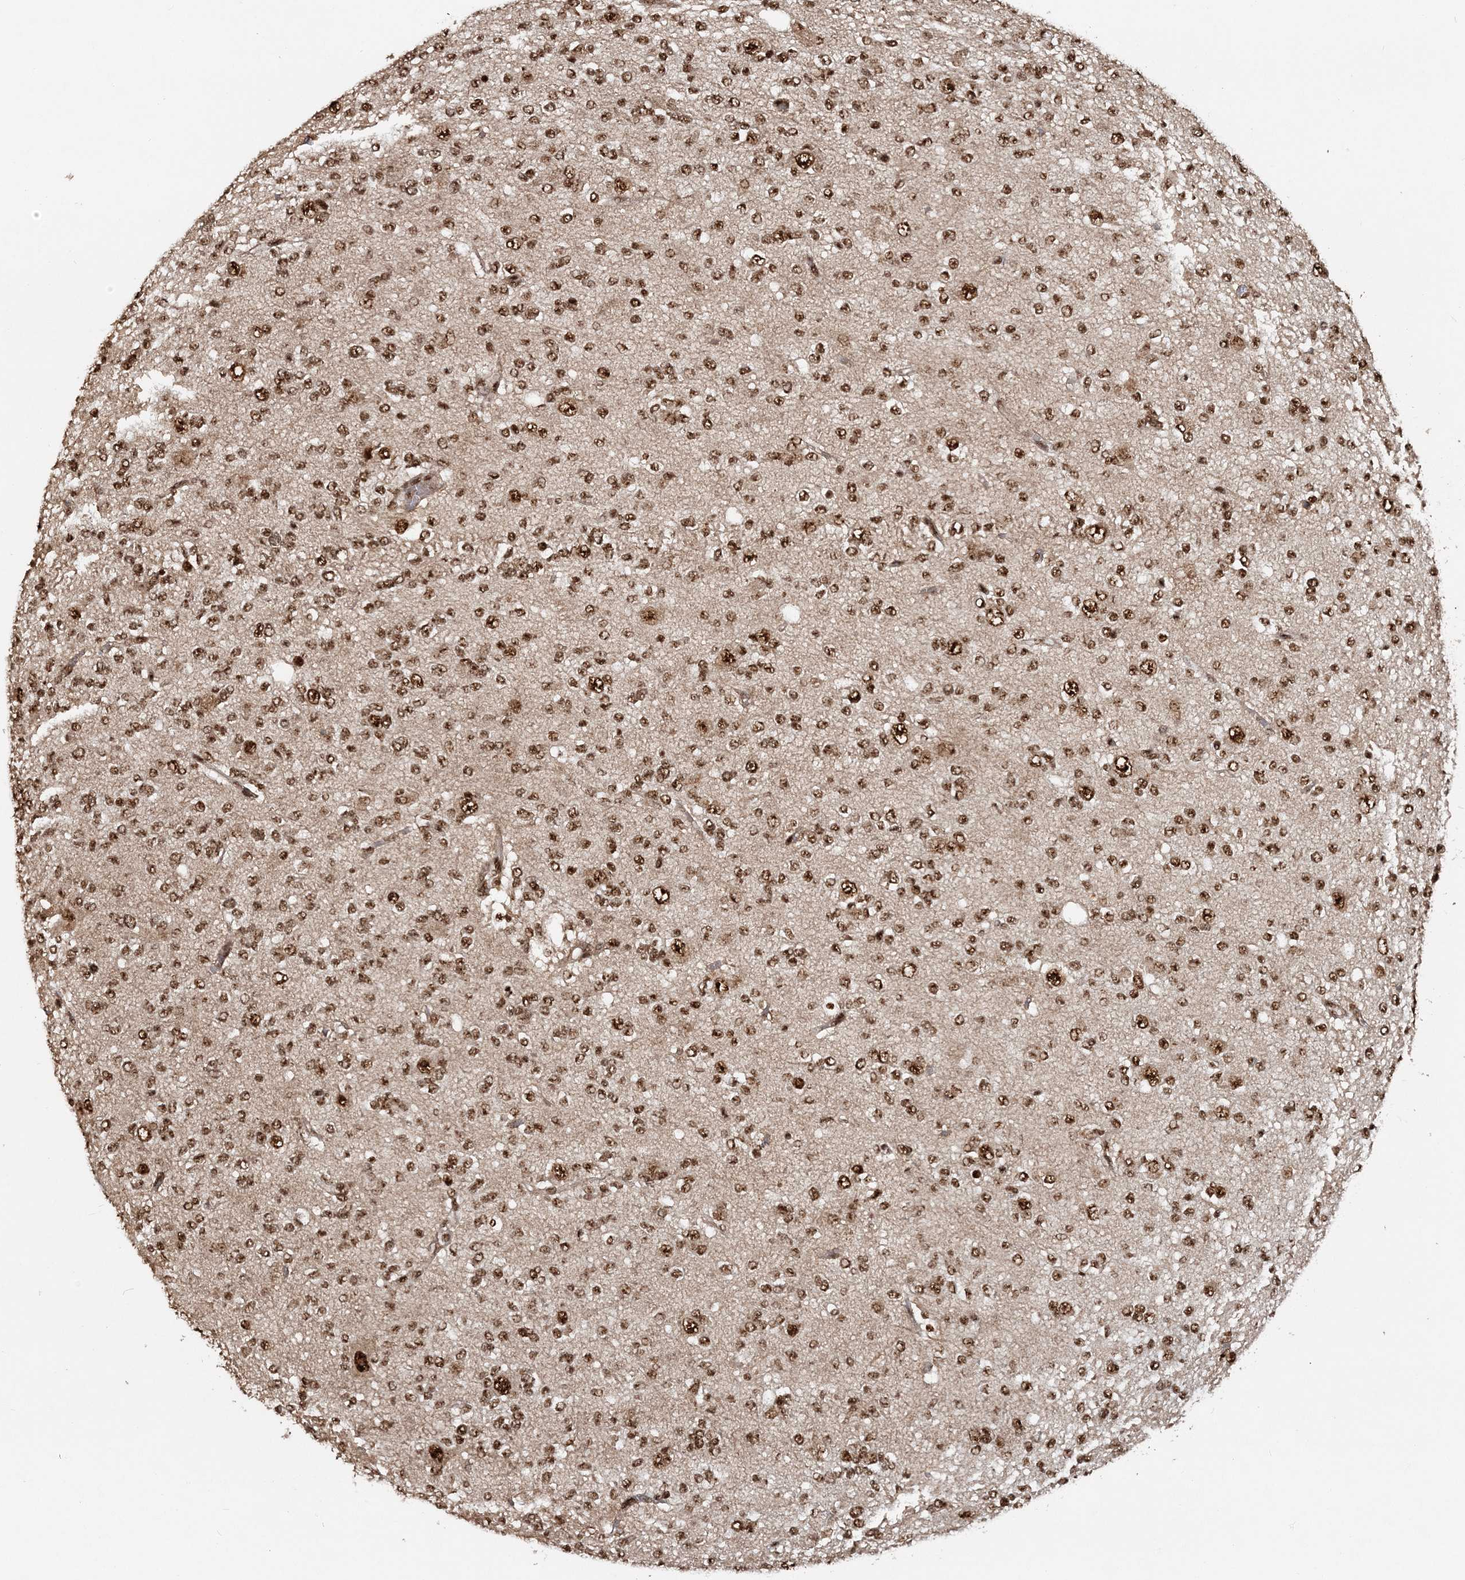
{"staining": {"intensity": "strong", "quantity": ">75%", "location": "nuclear"}, "tissue": "glioma", "cell_type": "Tumor cells", "image_type": "cancer", "snomed": [{"axis": "morphology", "description": "Glioma, malignant, Low grade"}, {"axis": "topography", "description": "Brain"}], "caption": "Malignant glioma (low-grade) stained with a brown dye displays strong nuclear positive staining in approximately >75% of tumor cells.", "gene": "EXOSC8", "patient": {"sex": "male", "age": 38}}